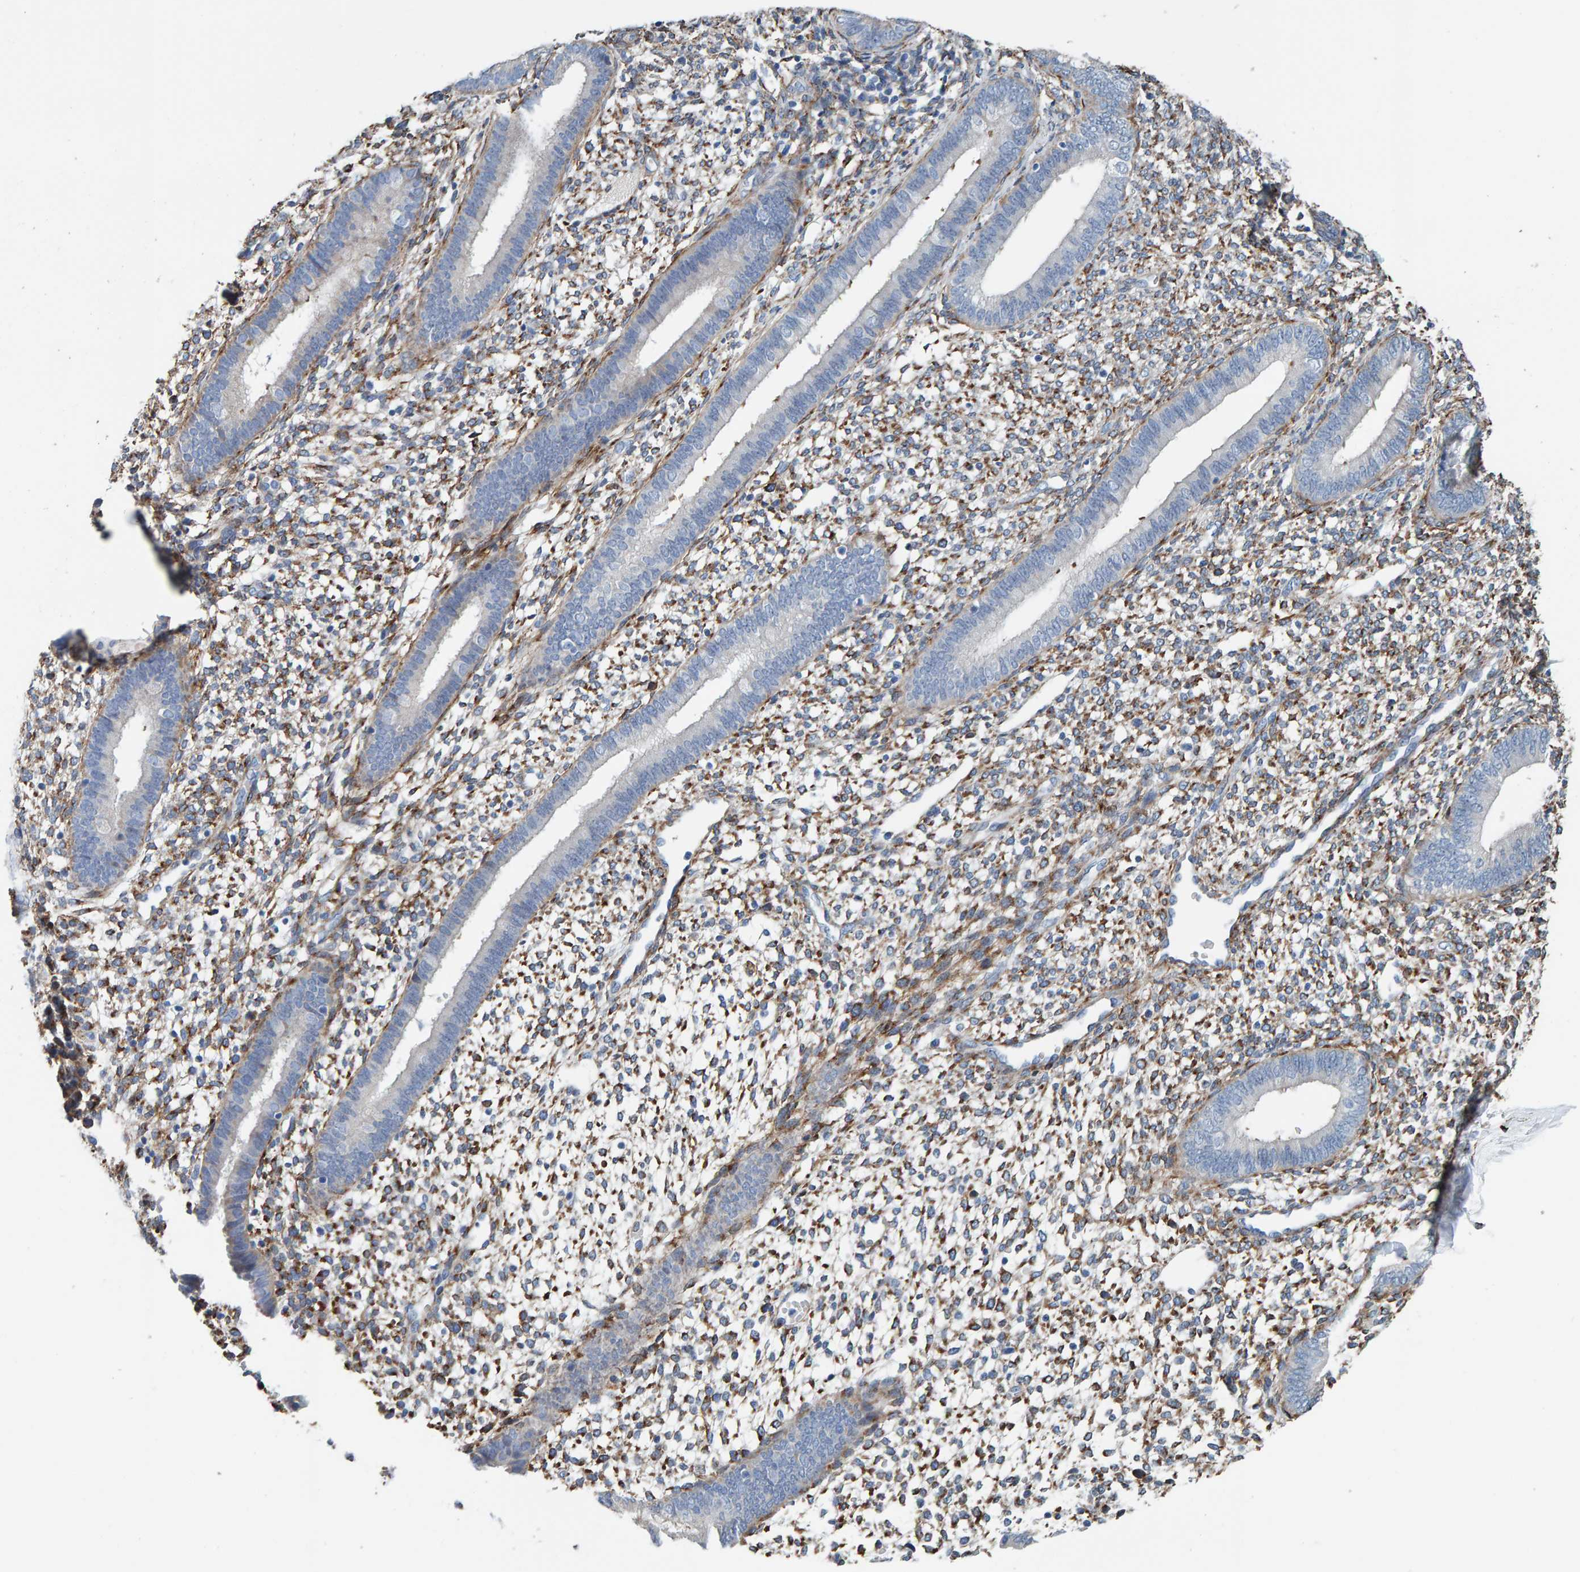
{"staining": {"intensity": "moderate", "quantity": "25%-75%", "location": "cytoplasmic/membranous"}, "tissue": "endometrium", "cell_type": "Cells in endometrial stroma", "image_type": "normal", "snomed": [{"axis": "morphology", "description": "Normal tissue, NOS"}, {"axis": "topography", "description": "Endometrium"}], "caption": "Immunohistochemistry (IHC) photomicrograph of unremarkable human endometrium stained for a protein (brown), which exhibits medium levels of moderate cytoplasmic/membranous expression in approximately 25%-75% of cells in endometrial stroma.", "gene": "LRP1", "patient": {"sex": "female", "age": 46}}